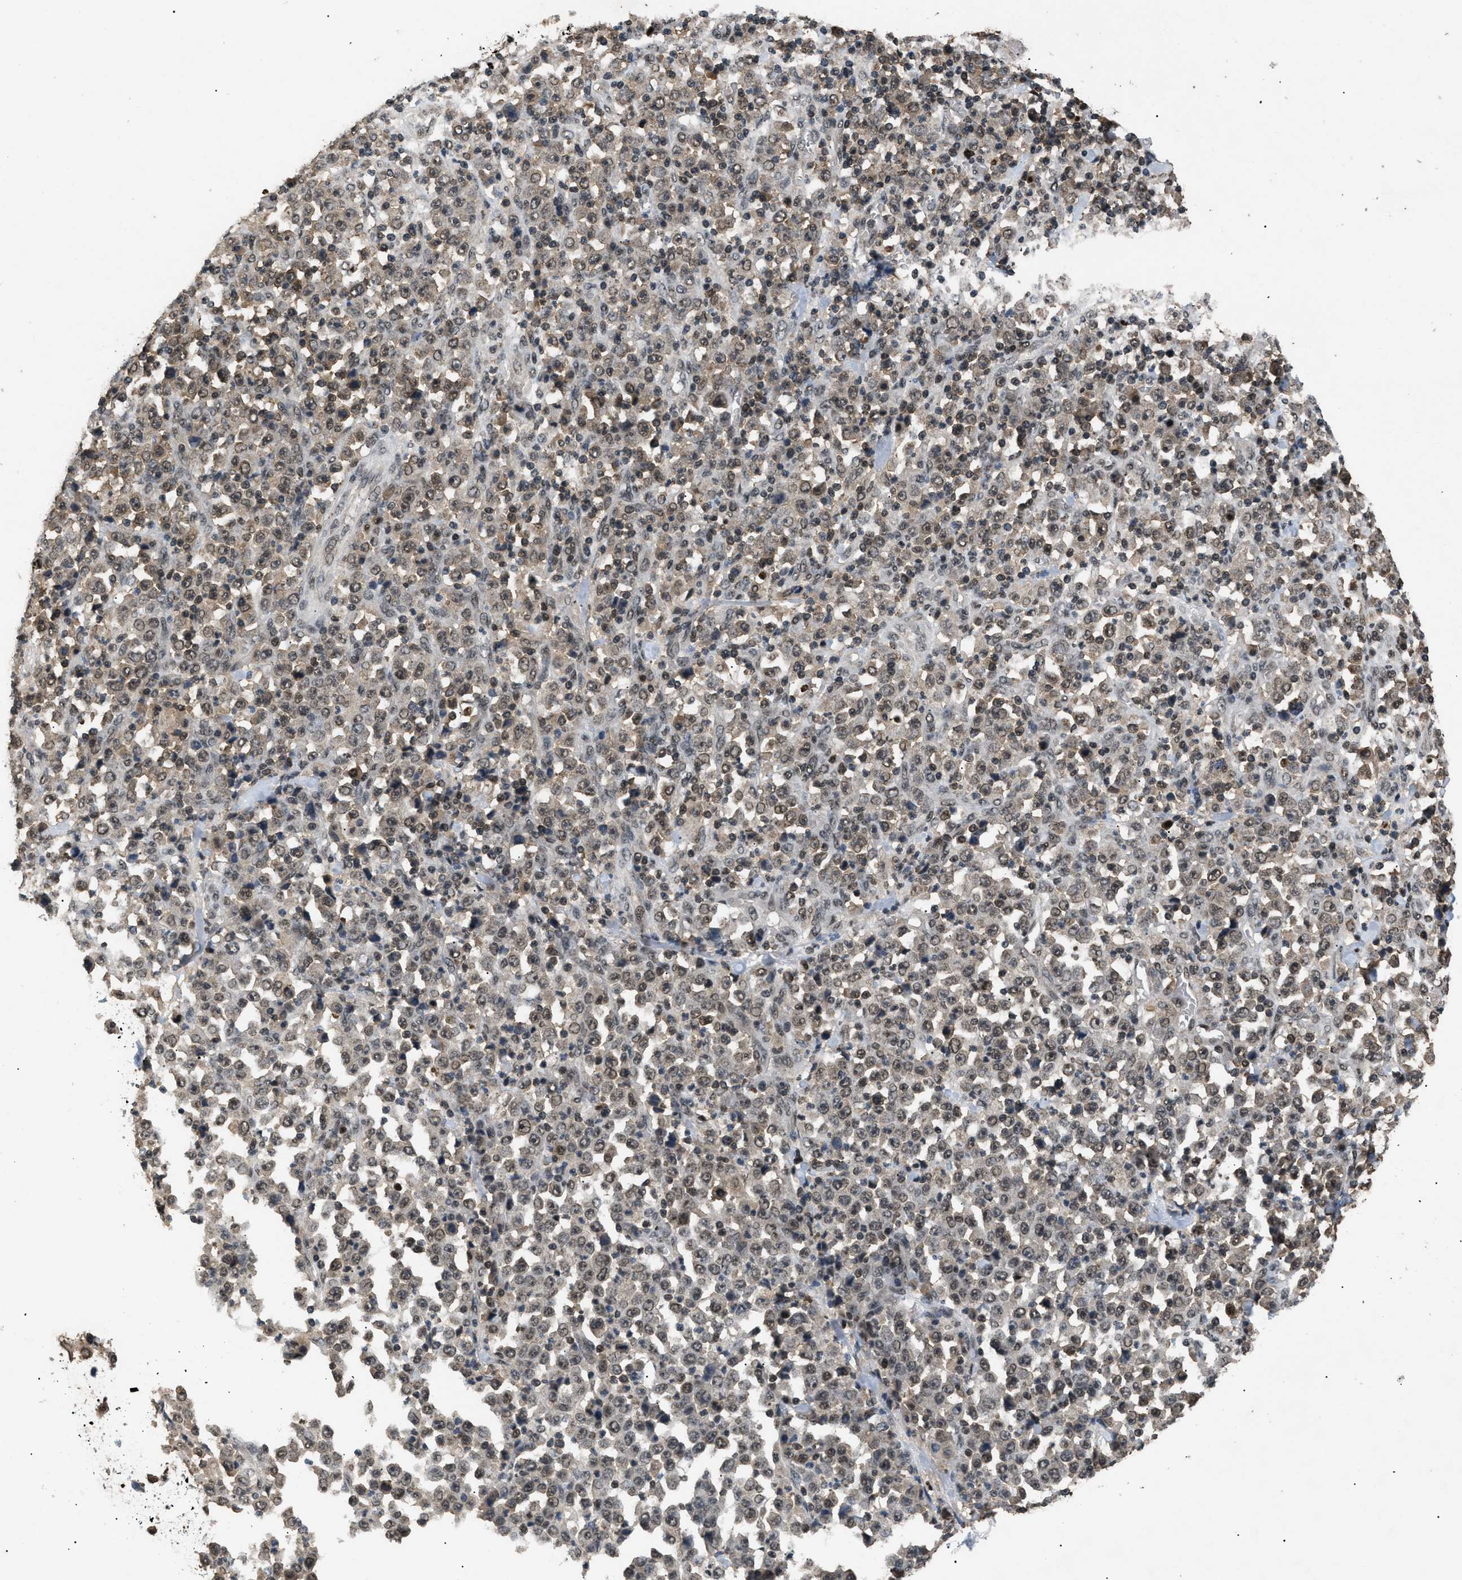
{"staining": {"intensity": "moderate", "quantity": ">75%", "location": "nuclear"}, "tissue": "stomach cancer", "cell_type": "Tumor cells", "image_type": "cancer", "snomed": [{"axis": "morphology", "description": "Normal tissue, NOS"}, {"axis": "morphology", "description": "Adenocarcinoma, NOS"}, {"axis": "topography", "description": "Stomach, upper"}, {"axis": "topography", "description": "Stomach"}], "caption": "Protein analysis of stomach cancer (adenocarcinoma) tissue demonstrates moderate nuclear expression in about >75% of tumor cells.", "gene": "RBM5", "patient": {"sex": "male", "age": 59}}